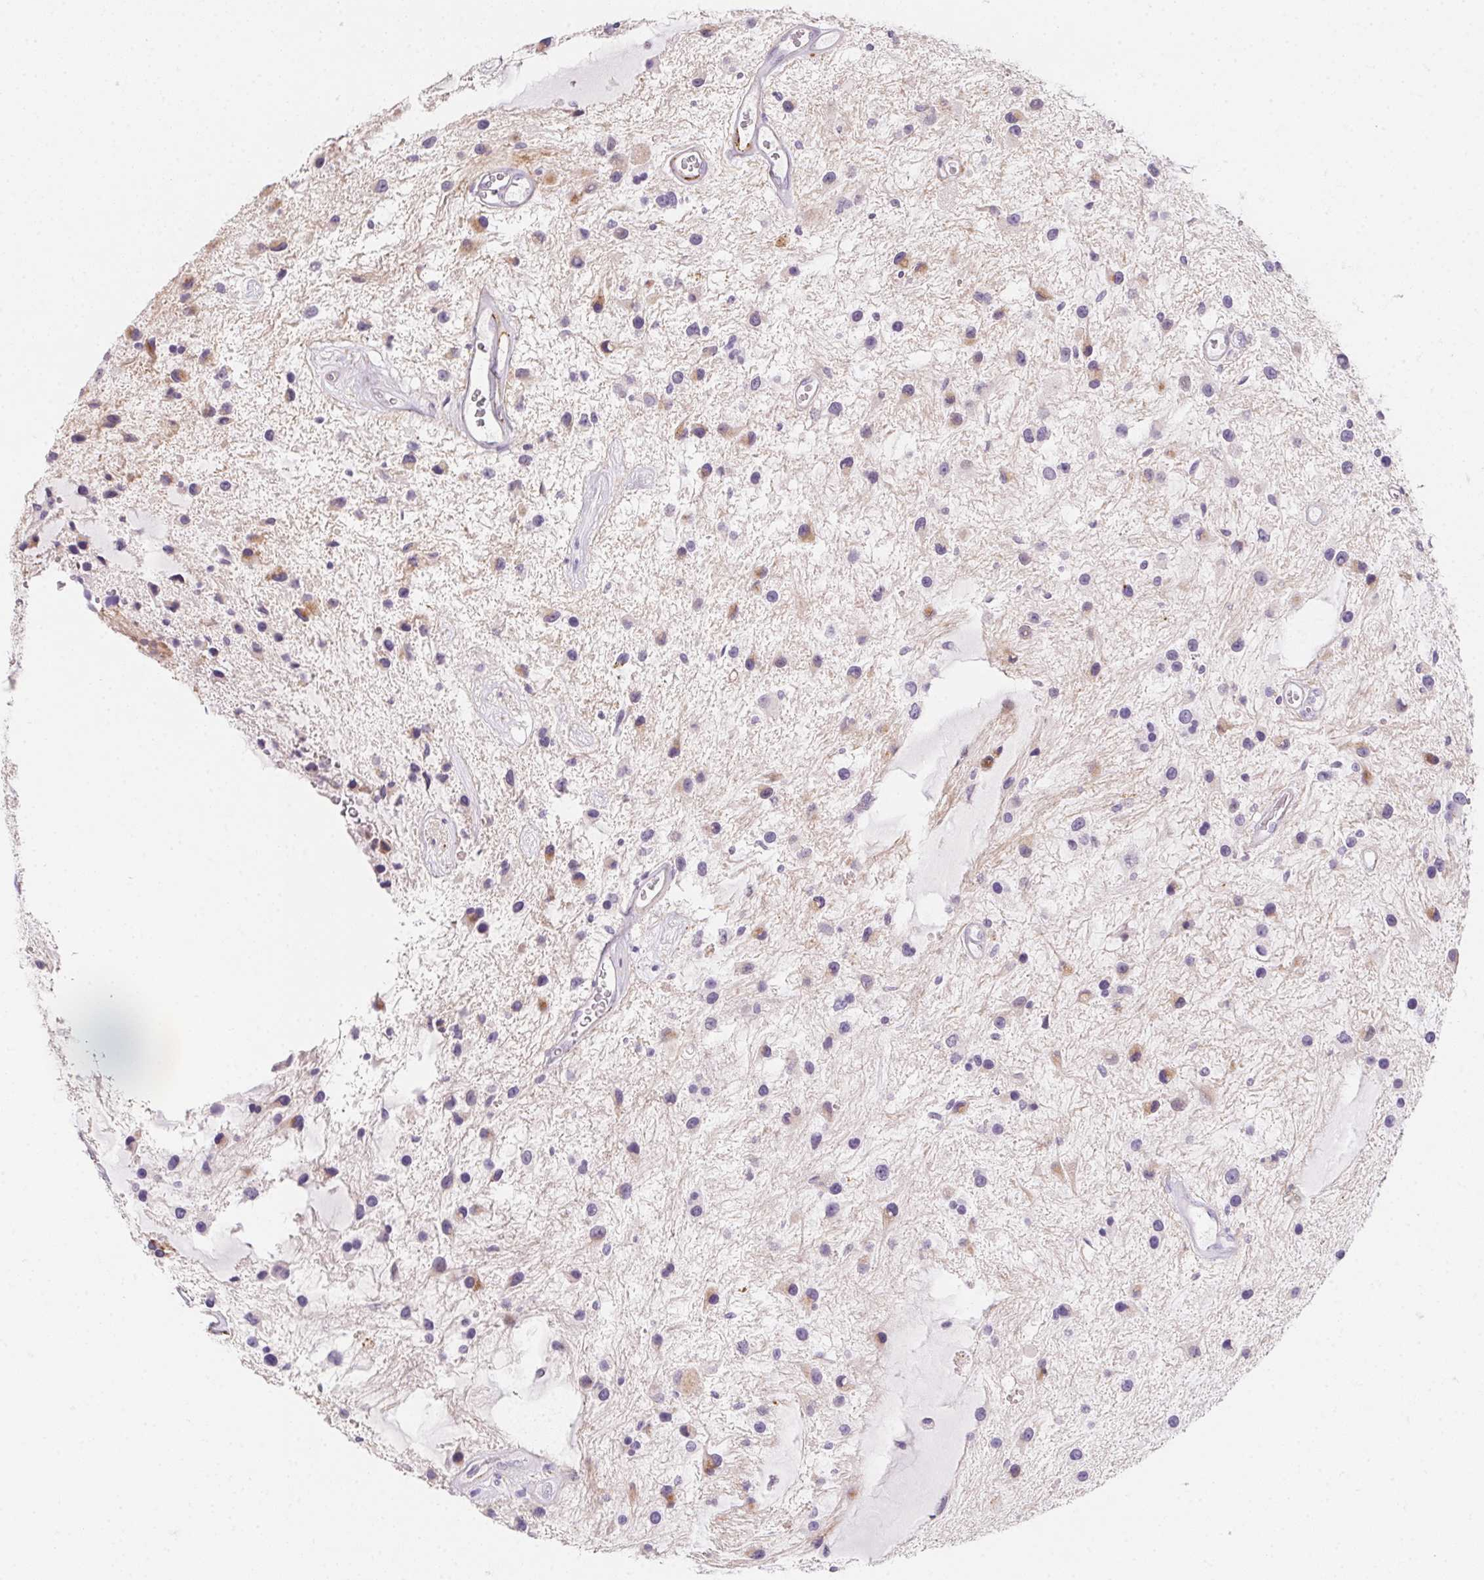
{"staining": {"intensity": "weak", "quantity": "25%-75%", "location": "cytoplasmic/membranous"}, "tissue": "glioma", "cell_type": "Tumor cells", "image_type": "cancer", "snomed": [{"axis": "morphology", "description": "Glioma, malignant, Low grade"}, {"axis": "topography", "description": "Cerebellum"}], "caption": "An immunohistochemistry photomicrograph of neoplastic tissue is shown. Protein staining in brown labels weak cytoplasmic/membranous positivity in malignant low-grade glioma within tumor cells.", "gene": "MYL4", "patient": {"sex": "female", "age": 14}}